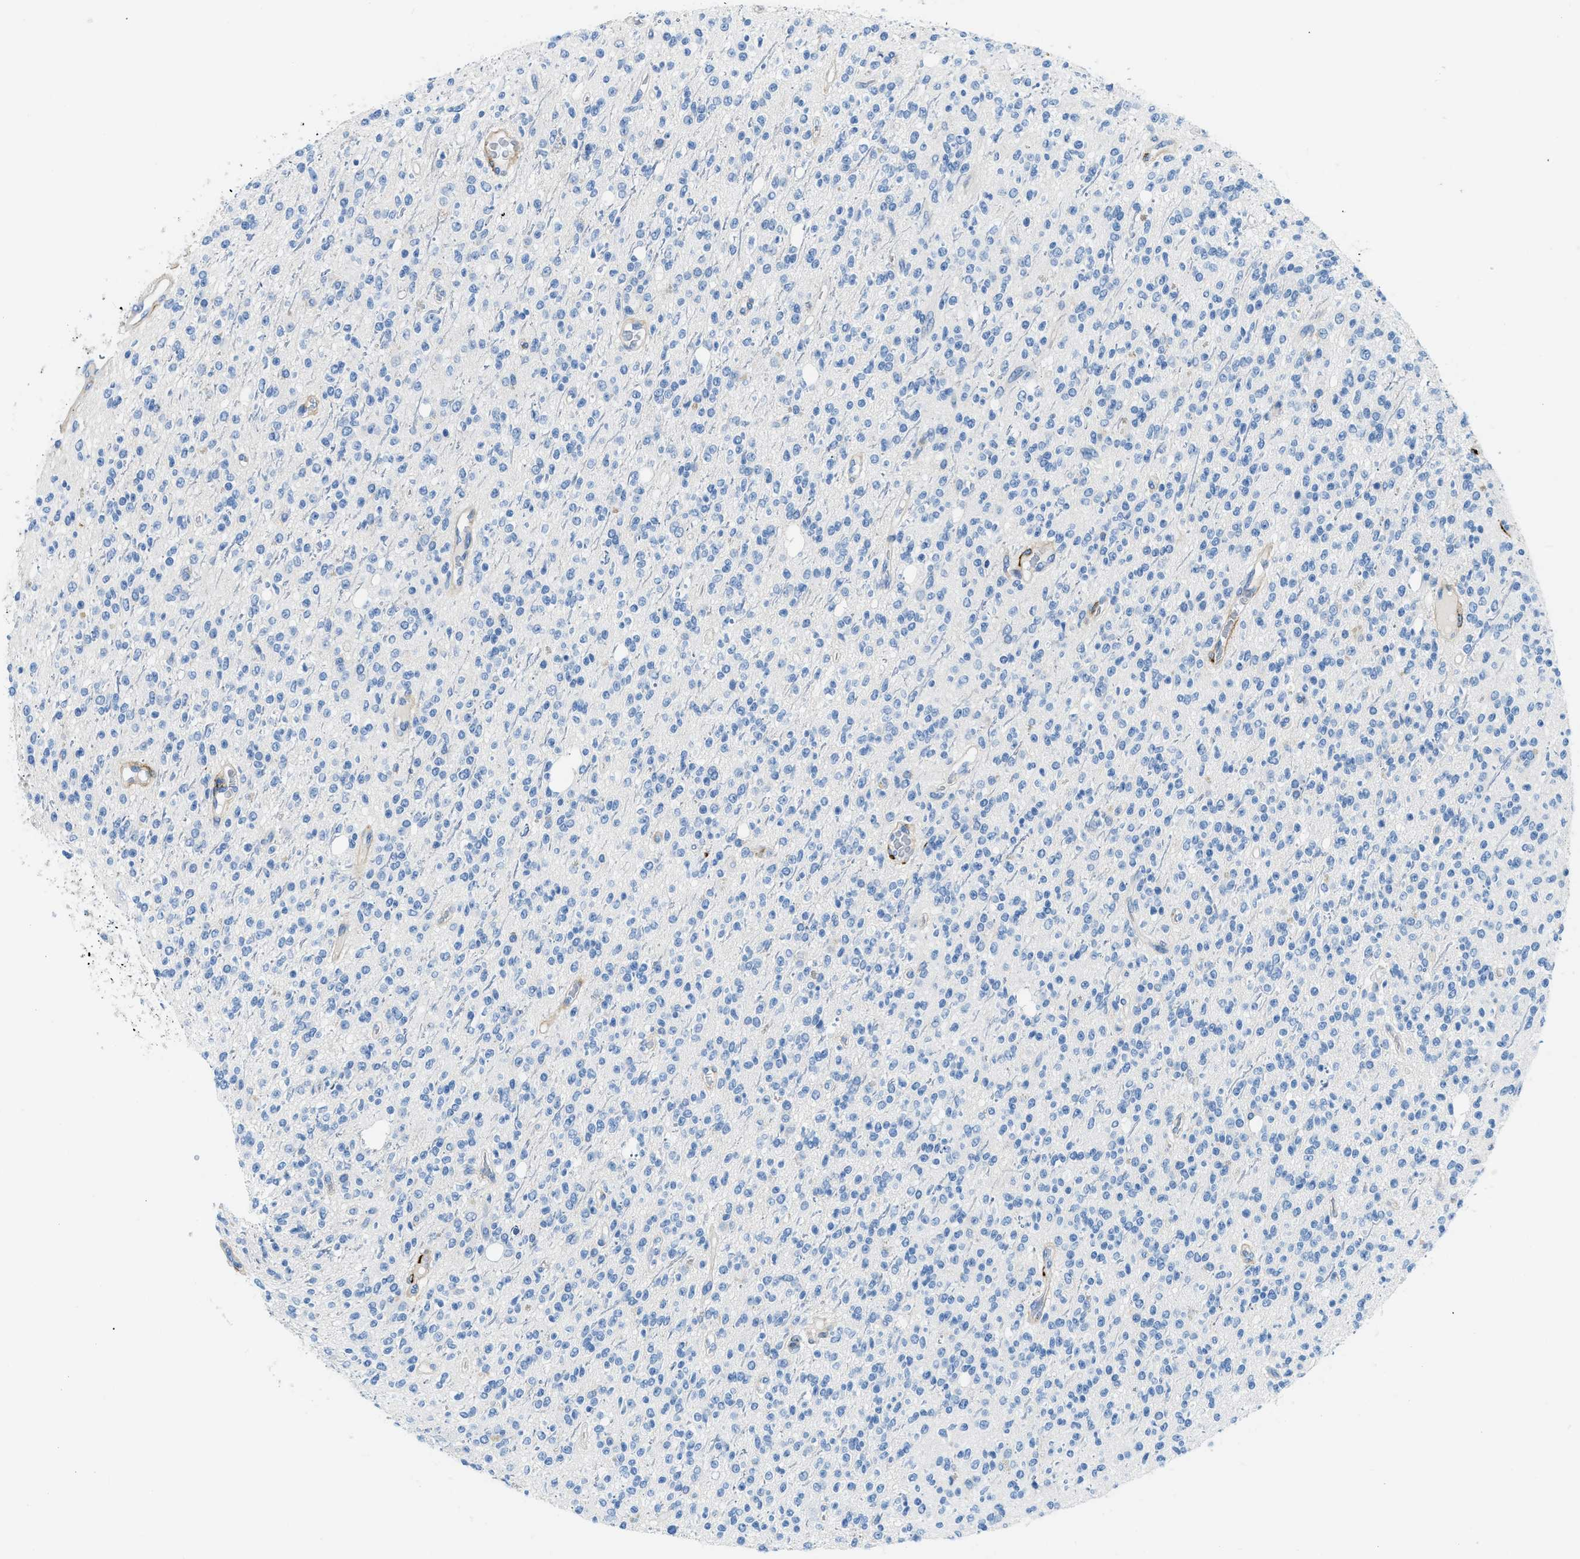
{"staining": {"intensity": "negative", "quantity": "none", "location": "none"}, "tissue": "glioma", "cell_type": "Tumor cells", "image_type": "cancer", "snomed": [{"axis": "morphology", "description": "Glioma, malignant, High grade"}, {"axis": "topography", "description": "Brain"}], "caption": "This is an immunohistochemistry photomicrograph of glioma. There is no staining in tumor cells.", "gene": "COL15A1", "patient": {"sex": "male", "age": 34}}